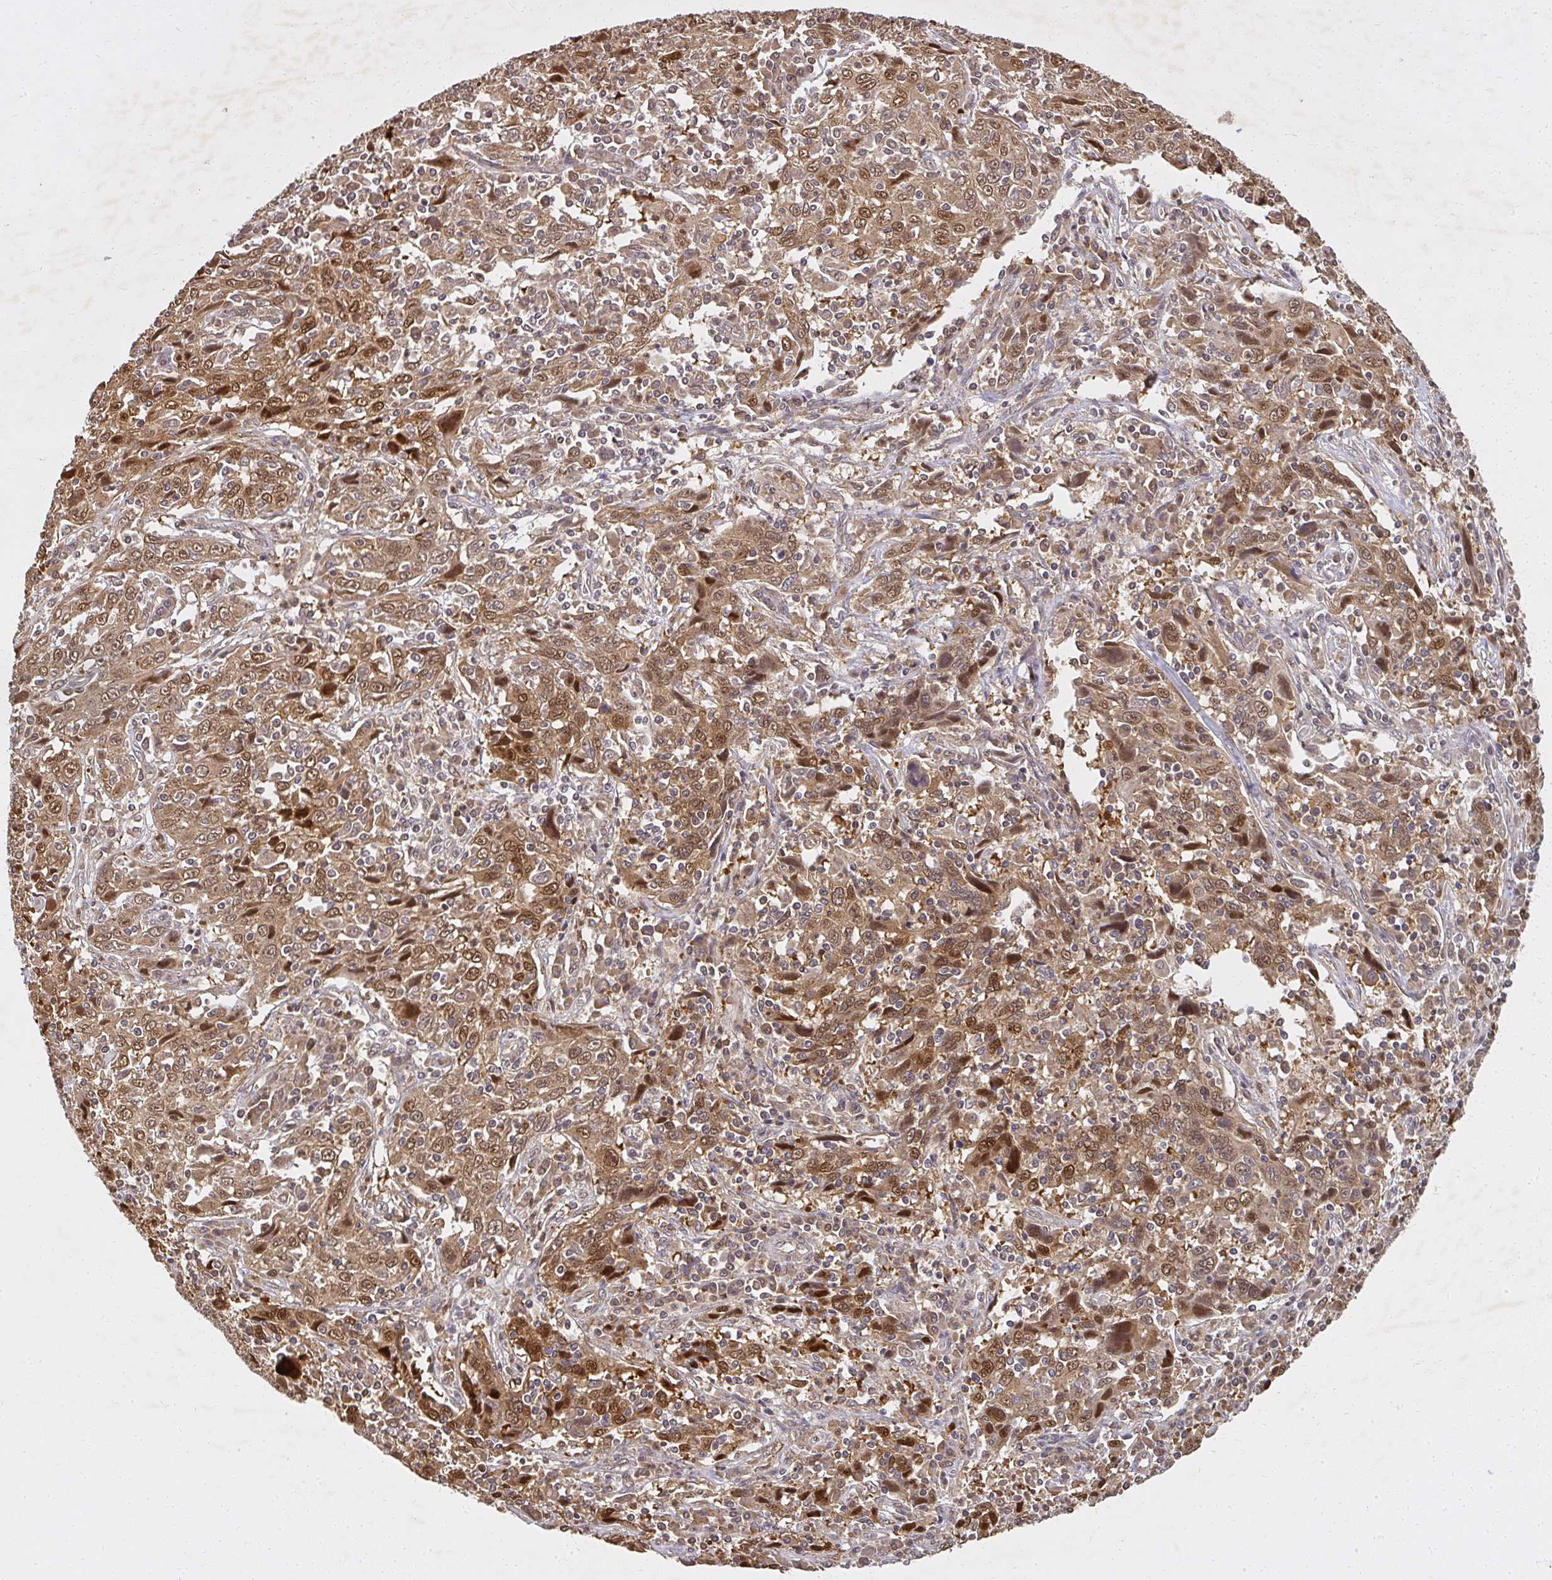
{"staining": {"intensity": "moderate", "quantity": ">75%", "location": "cytoplasmic/membranous,nuclear"}, "tissue": "cervical cancer", "cell_type": "Tumor cells", "image_type": "cancer", "snomed": [{"axis": "morphology", "description": "Squamous cell carcinoma, NOS"}, {"axis": "topography", "description": "Cervix"}], "caption": "Protein positivity by immunohistochemistry (IHC) demonstrates moderate cytoplasmic/membranous and nuclear staining in approximately >75% of tumor cells in cervical squamous cell carcinoma.", "gene": "LARS2", "patient": {"sex": "female", "age": 46}}